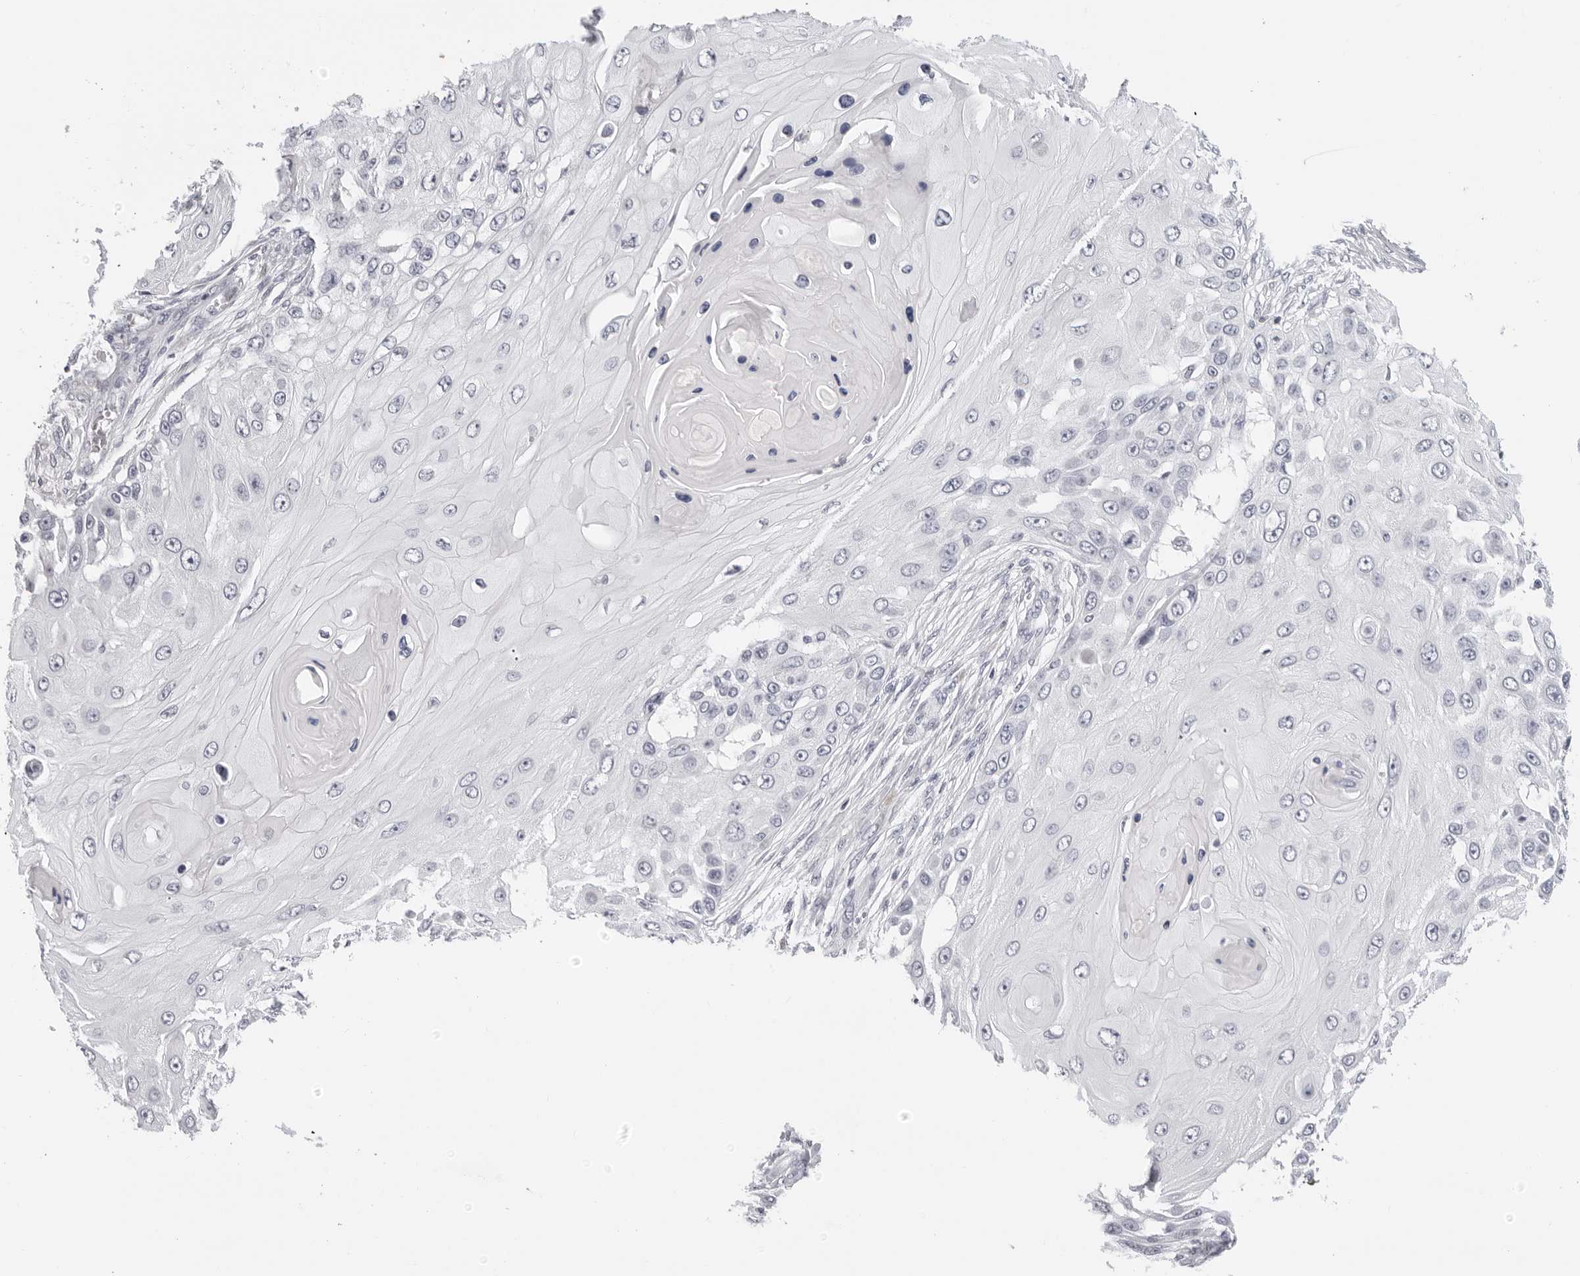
{"staining": {"intensity": "negative", "quantity": "none", "location": "none"}, "tissue": "skin cancer", "cell_type": "Tumor cells", "image_type": "cancer", "snomed": [{"axis": "morphology", "description": "Squamous cell carcinoma, NOS"}, {"axis": "topography", "description": "Skin"}], "caption": "Protein analysis of skin squamous cell carcinoma shows no significant staining in tumor cells. Nuclei are stained in blue.", "gene": "EDN2", "patient": {"sex": "female", "age": 44}}